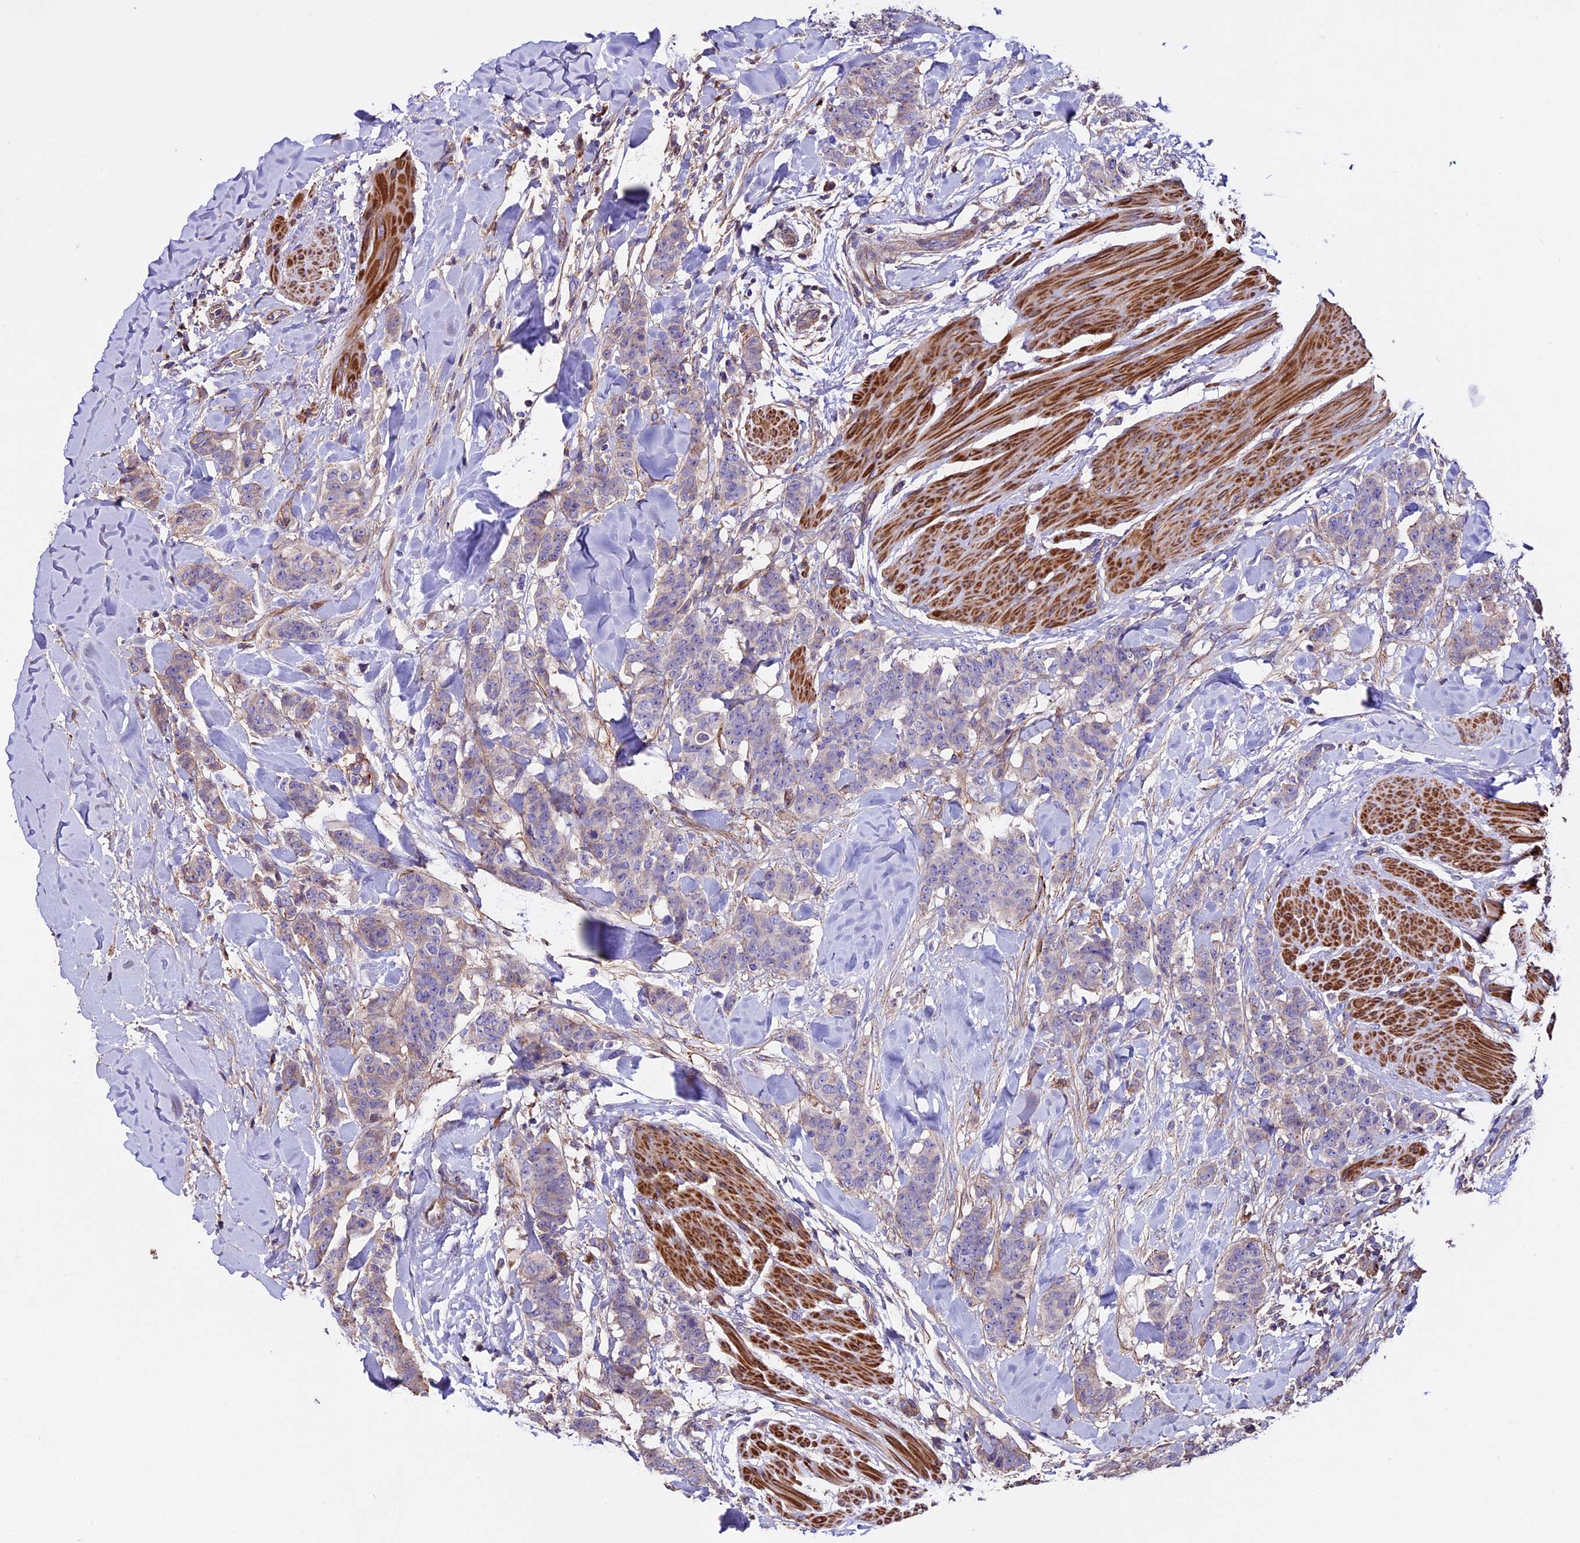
{"staining": {"intensity": "weak", "quantity": "25%-75%", "location": "cytoplasmic/membranous"}, "tissue": "breast cancer", "cell_type": "Tumor cells", "image_type": "cancer", "snomed": [{"axis": "morphology", "description": "Duct carcinoma"}, {"axis": "topography", "description": "Breast"}], "caption": "This is an image of IHC staining of breast cancer, which shows weak expression in the cytoplasmic/membranous of tumor cells.", "gene": "EVA1B", "patient": {"sex": "female", "age": 40}}